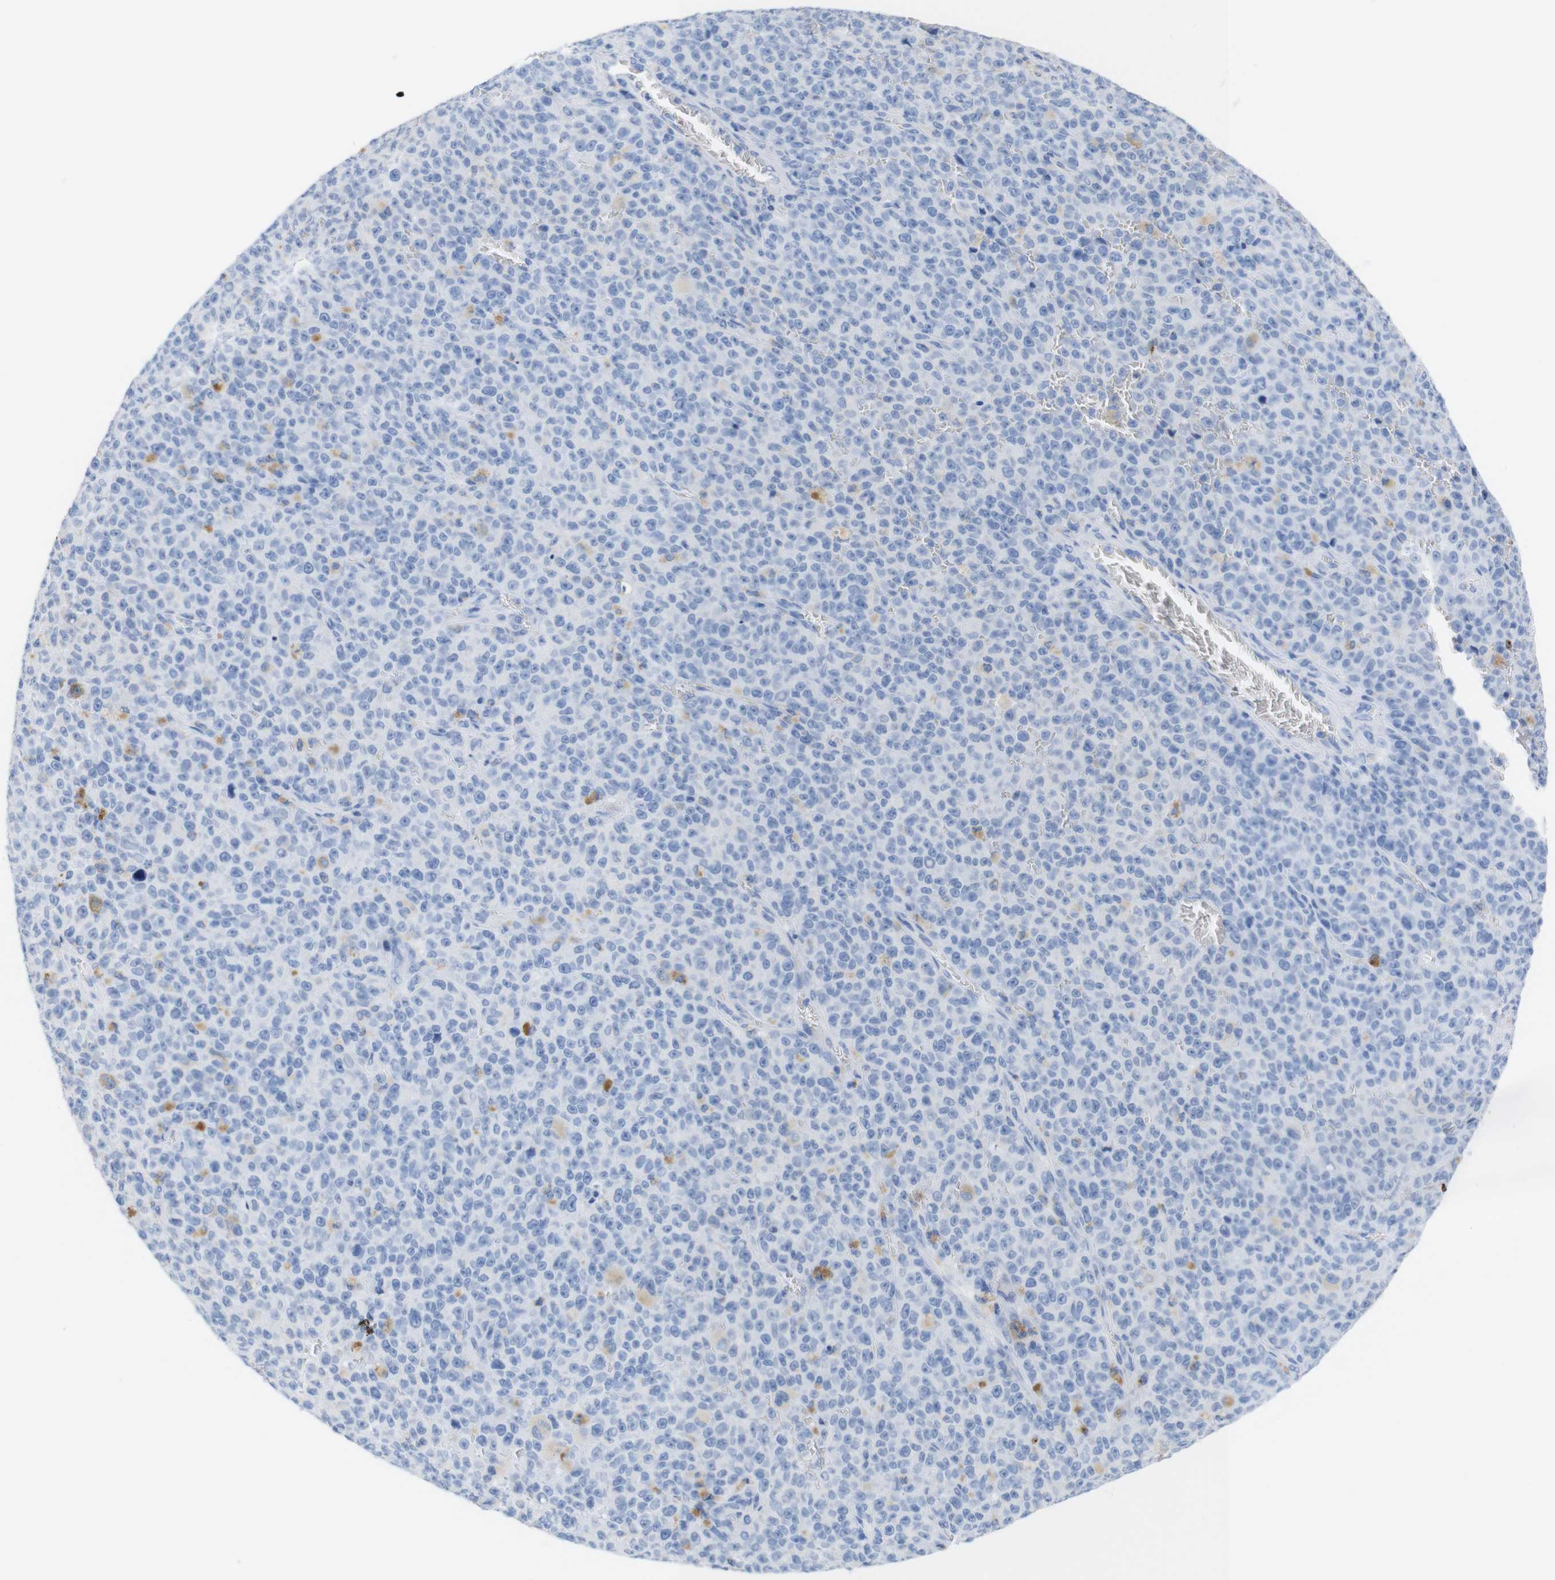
{"staining": {"intensity": "weak", "quantity": "<25%", "location": "cytoplasmic/membranous"}, "tissue": "melanoma", "cell_type": "Tumor cells", "image_type": "cancer", "snomed": [{"axis": "morphology", "description": "Malignant melanoma, NOS"}, {"axis": "topography", "description": "Skin"}], "caption": "Tumor cells show no significant protein staining in malignant melanoma.", "gene": "LAG3", "patient": {"sex": "female", "age": 82}}